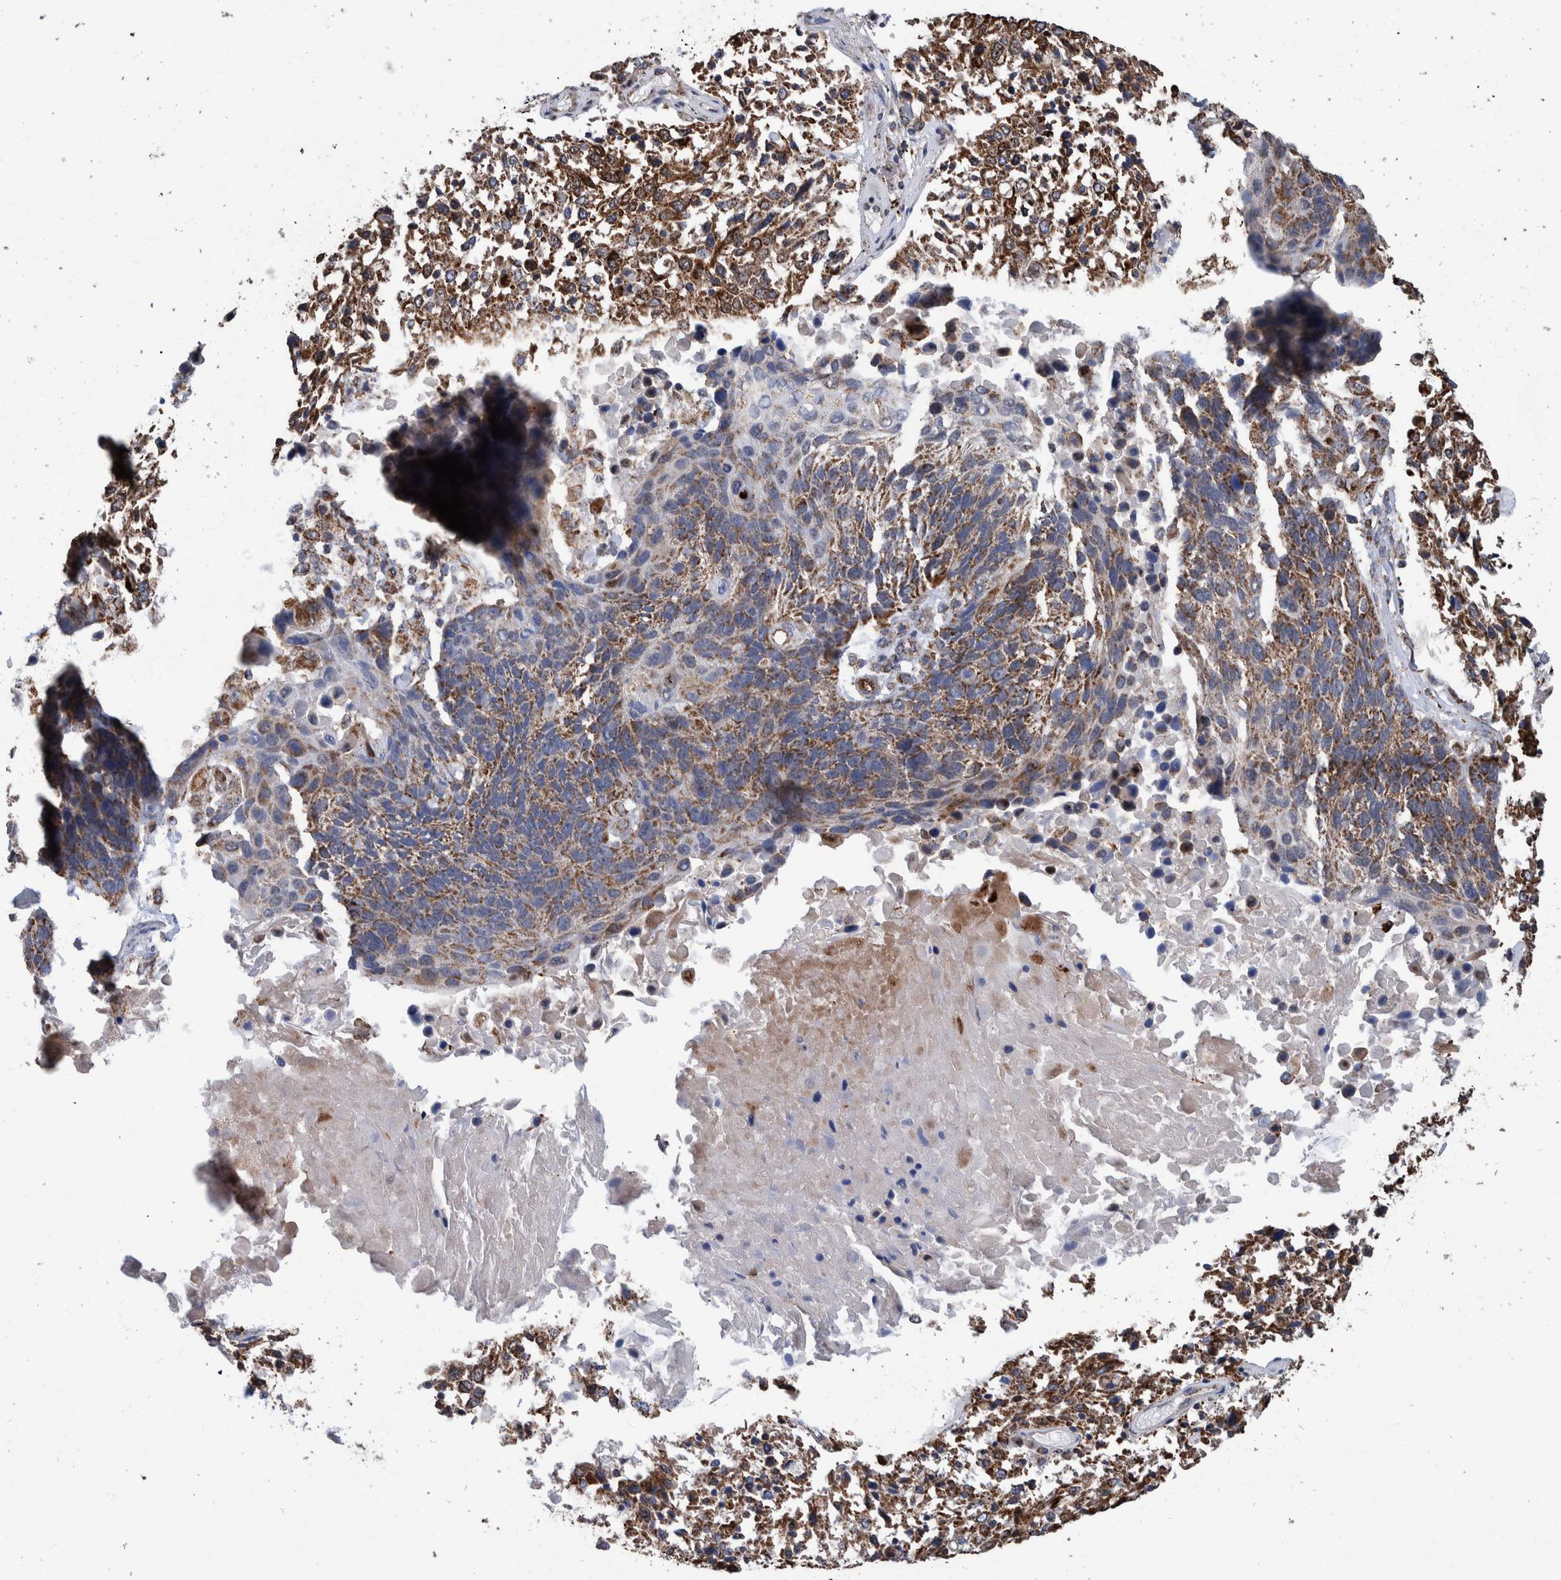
{"staining": {"intensity": "moderate", "quantity": ">75%", "location": "cytoplasmic/membranous"}, "tissue": "lung cancer", "cell_type": "Tumor cells", "image_type": "cancer", "snomed": [{"axis": "morphology", "description": "Squamous cell carcinoma, NOS"}, {"axis": "topography", "description": "Lung"}], "caption": "This is a photomicrograph of IHC staining of lung cancer (squamous cell carcinoma), which shows moderate expression in the cytoplasmic/membranous of tumor cells.", "gene": "DECR1", "patient": {"sex": "male", "age": 65}}